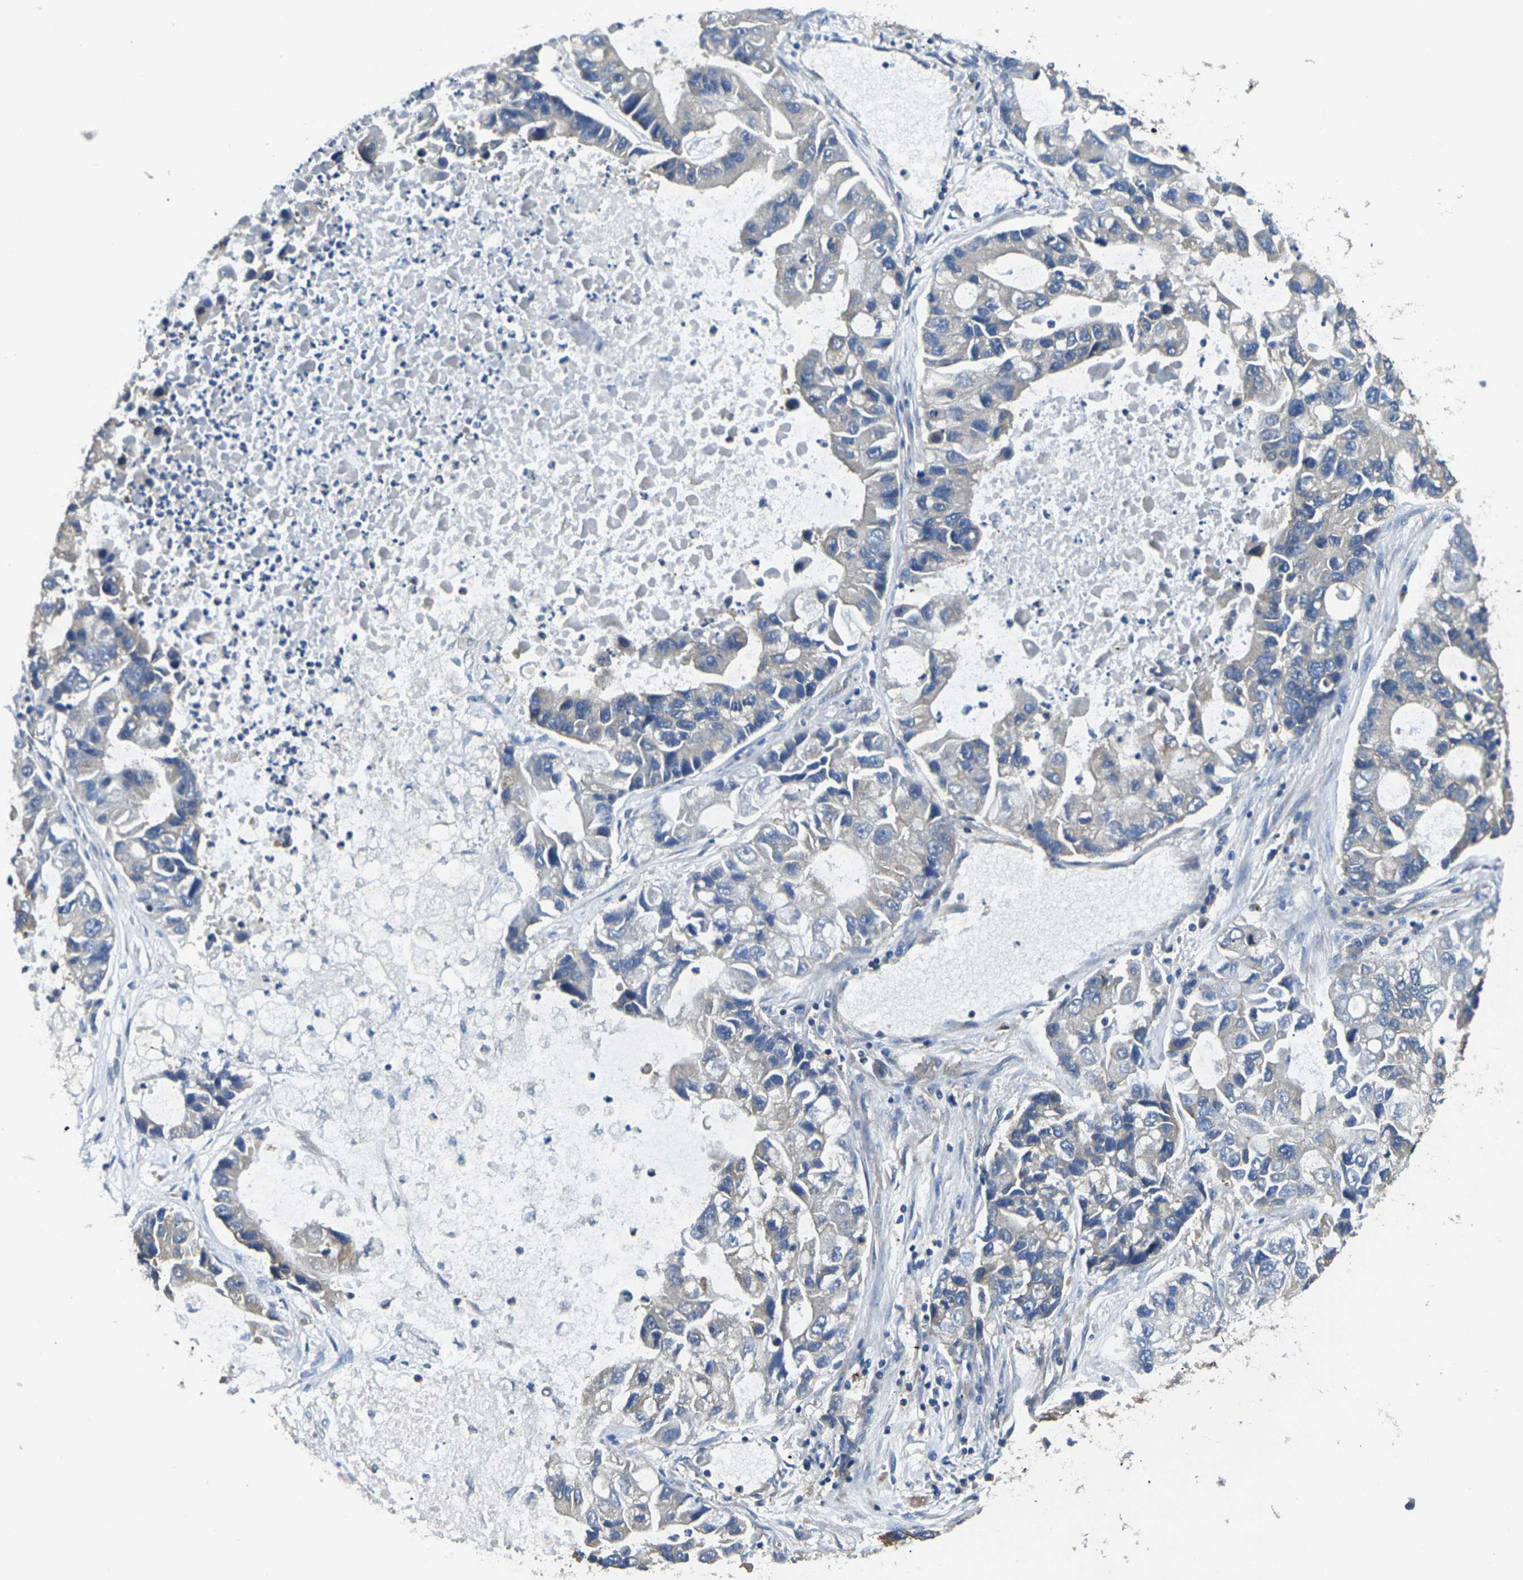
{"staining": {"intensity": "negative", "quantity": "none", "location": "none"}, "tissue": "lung cancer", "cell_type": "Tumor cells", "image_type": "cancer", "snomed": [{"axis": "morphology", "description": "Adenocarcinoma, NOS"}, {"axis": "topography", "description": "Lung"}], "caption": "Tumor cells show no significant protein staining in lung adenocarcinoma. (Stains: DAB IHC with hematoxylin counter stain, Microscopy: brightfield microscopy at high magnification).", "gene": "TMCC2", "patient": {"sex": "female", "age": 51}}